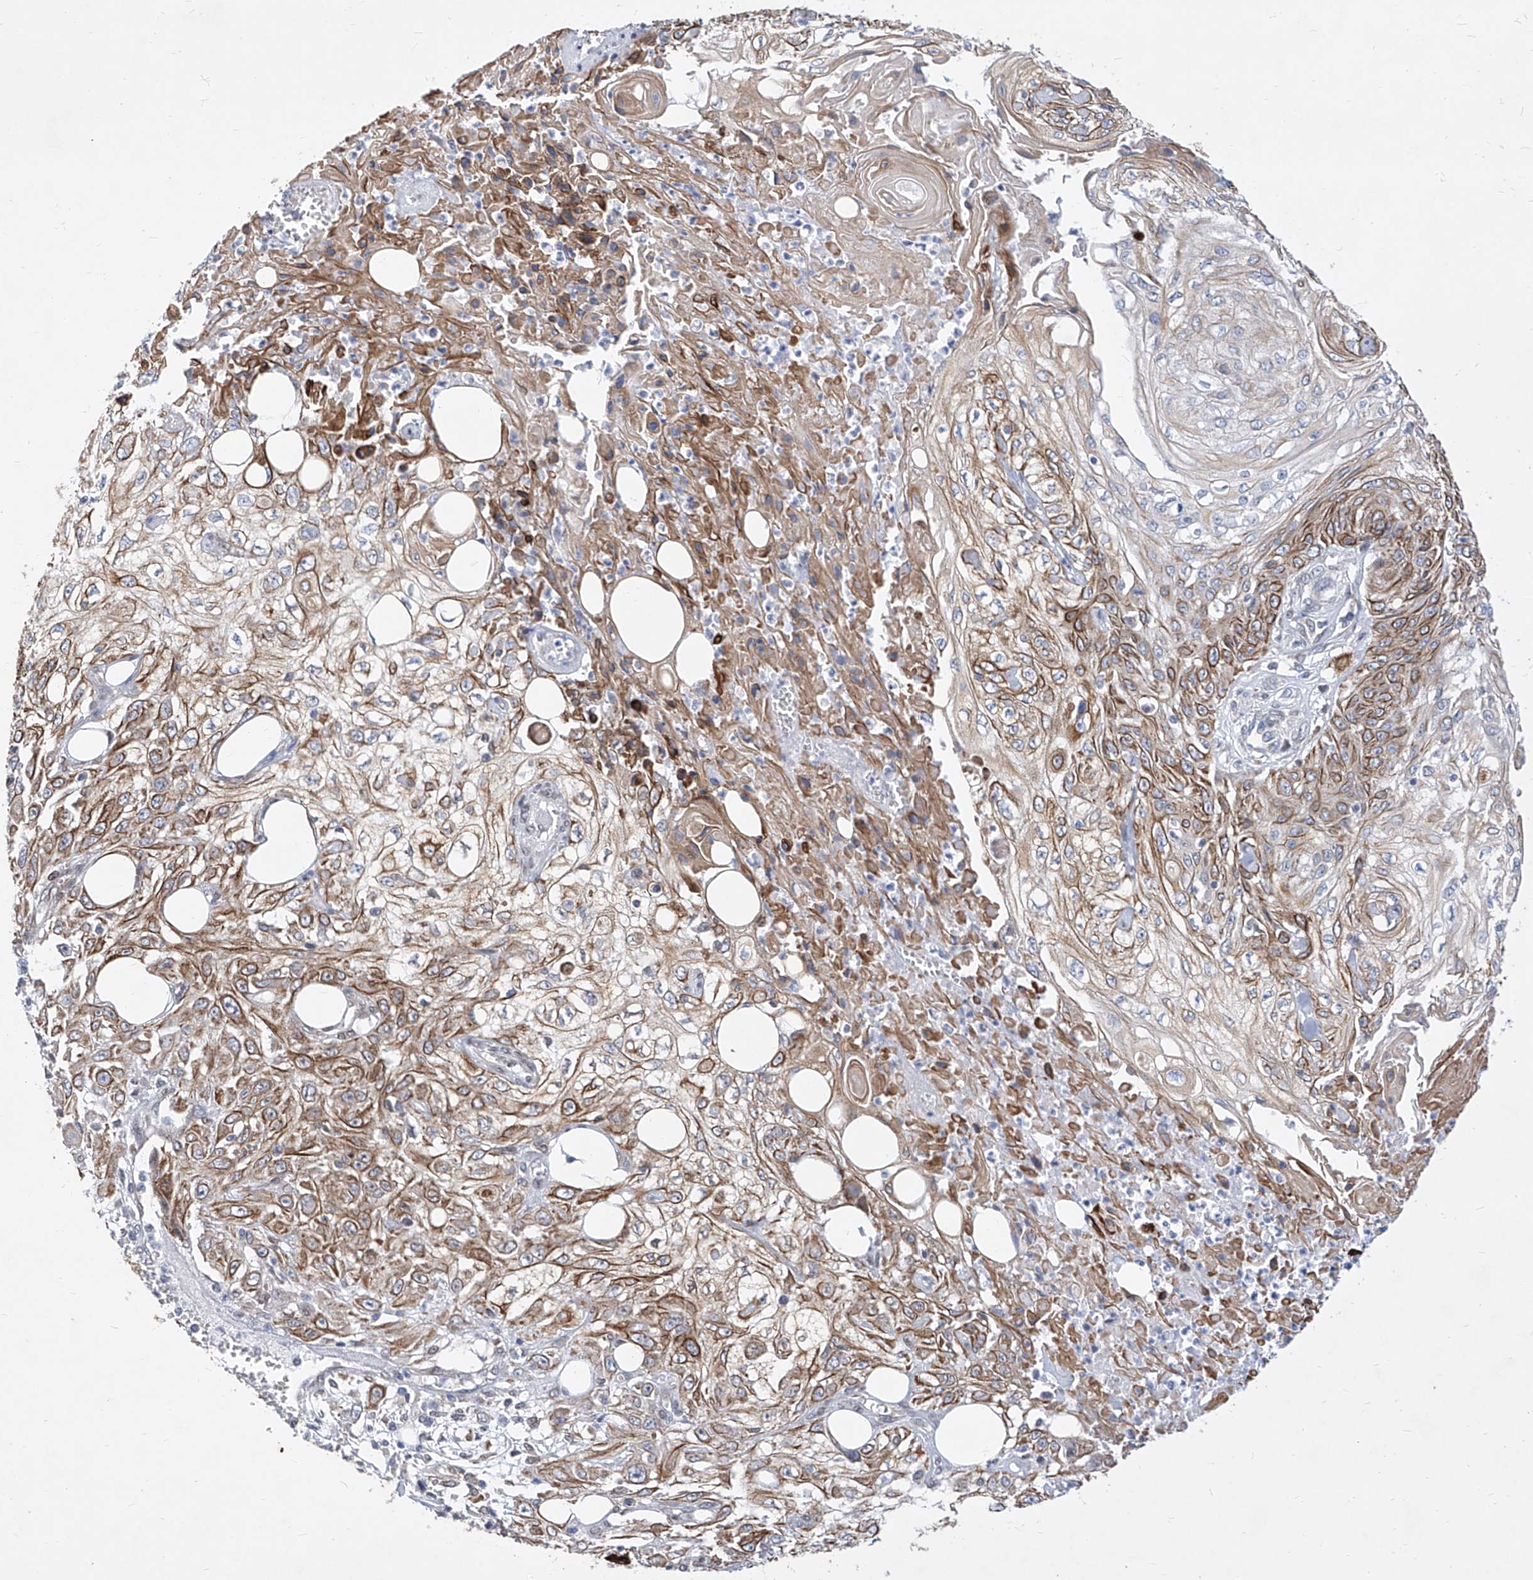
{"staining": {"intensity": "moderate", "quantity": ">75%", "location": "cytoplasmic/membranous"}, "tissue": "skin cancer", "cell_type": "Tumor cells", "image_type": "cancer", "snomed": [{"axis": "morphology", "description": "Squamous cell carcinoma, NOS"}, {"axis": "morphology", "description": "Squamous cell carcinoma, metastatic, NOS"}, {"axis": "topography", "description": "Skin"}, {"axis": "topography", "description": "Lymph node"}], "caption": "Protein analysis of skin cancer tissue exhibits moderate cytoplasmic/membranous staining in about >75% of tumor cells. (Brightfield microscopy of DAB IHC at high magnification).", "gene": "MX2", "patient": {"sex": "male", "age": 75}}